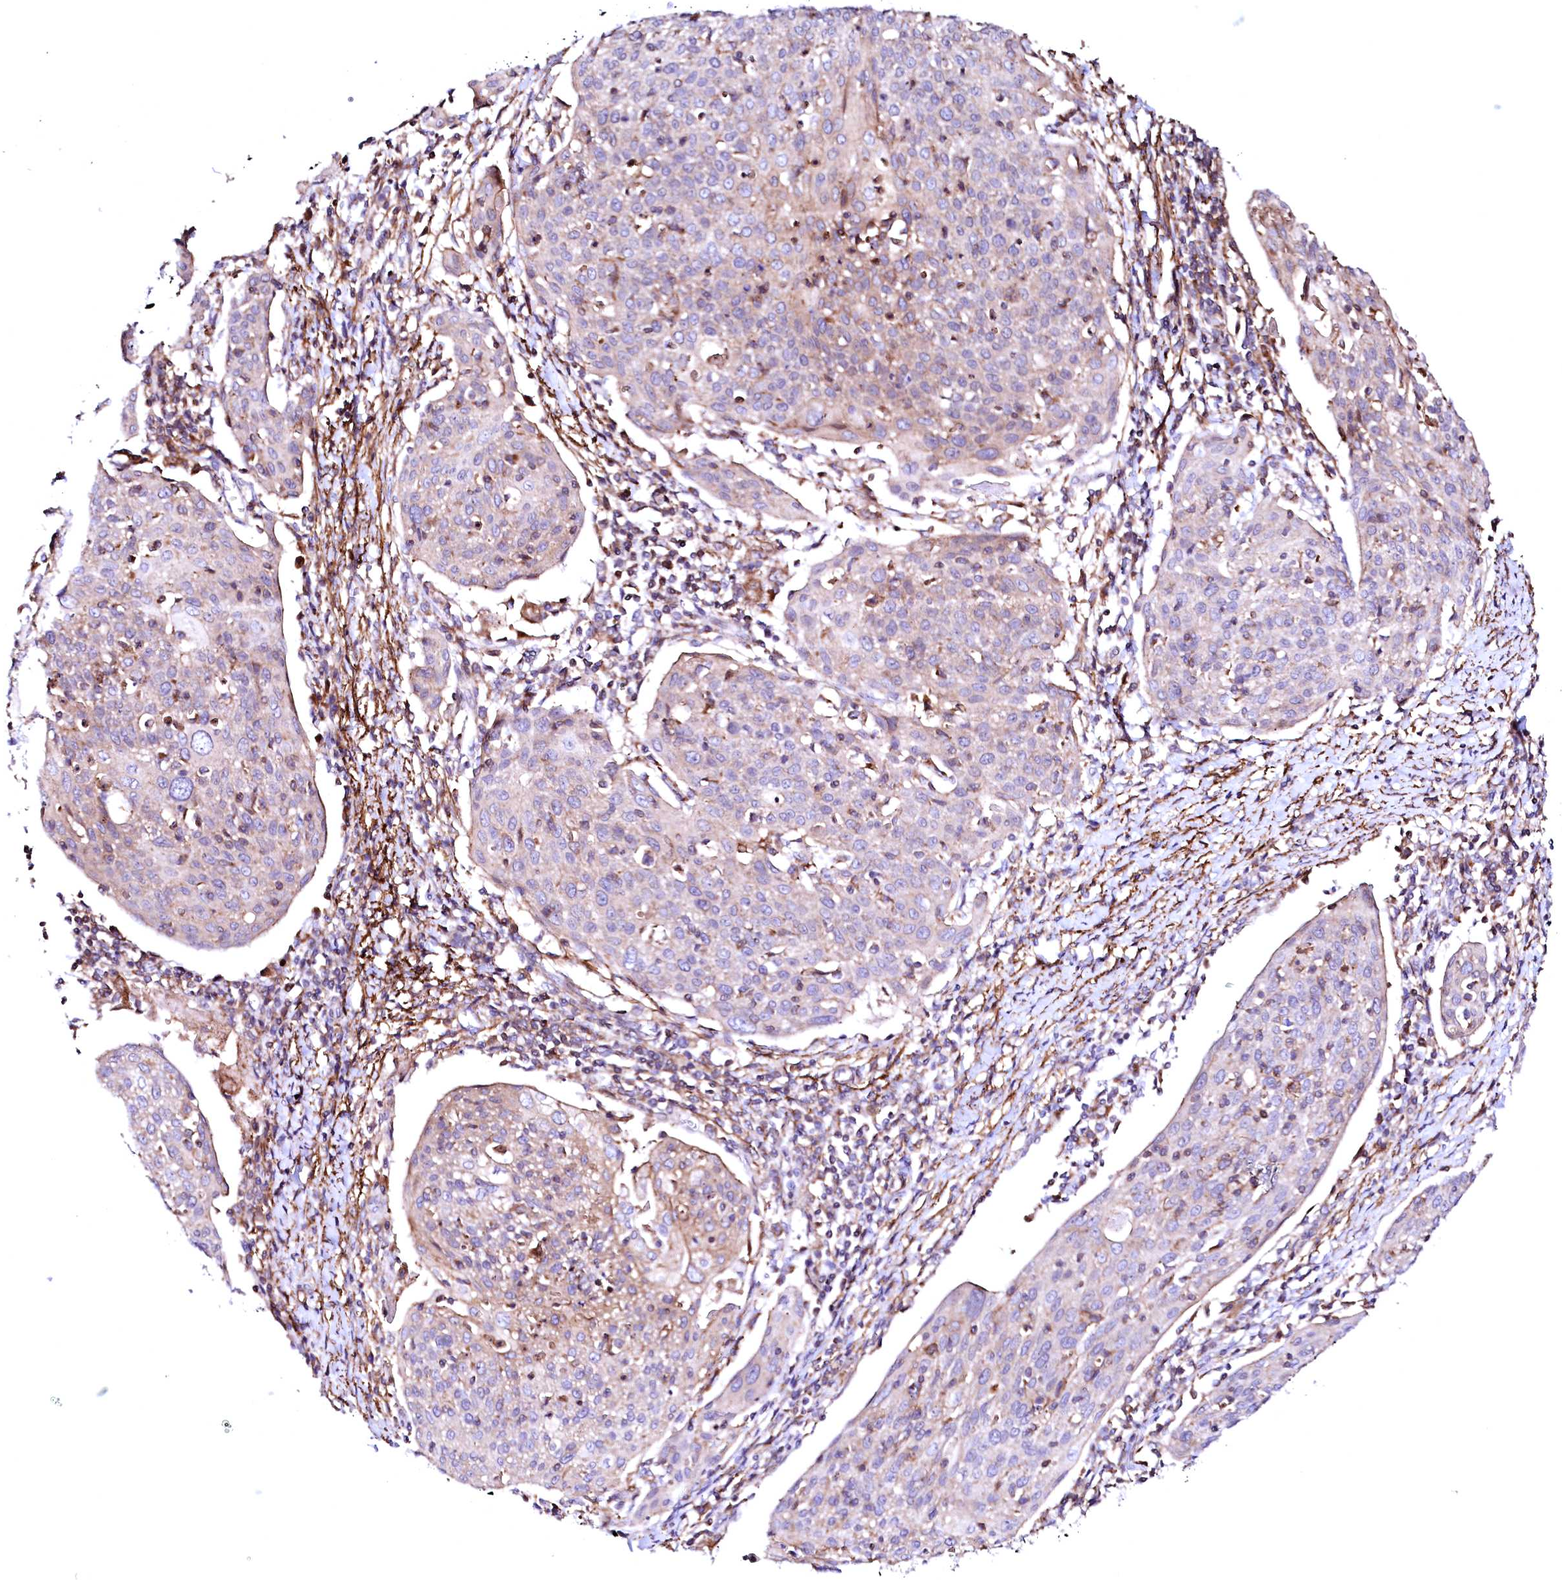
{"staining": {"intensity": "weak", "quantity": "<25%", "location": "cytoplasmic/membranous"}, "tissue": "cervical cancer", "cell_type": "Tumor cells", "image_type": "cancer", "snomed": [{"axis": "morphology", "description": "Squamous cell carcinoma, NOS"}, {"axis": "topography", "description": "Cervix"}], "caption": "The image demonstrates no significant staining in tumor cells of squamous cell carcinoma (cervical).", "gene": "GPR176", "patient": {"sex": "female", "age": 67}}